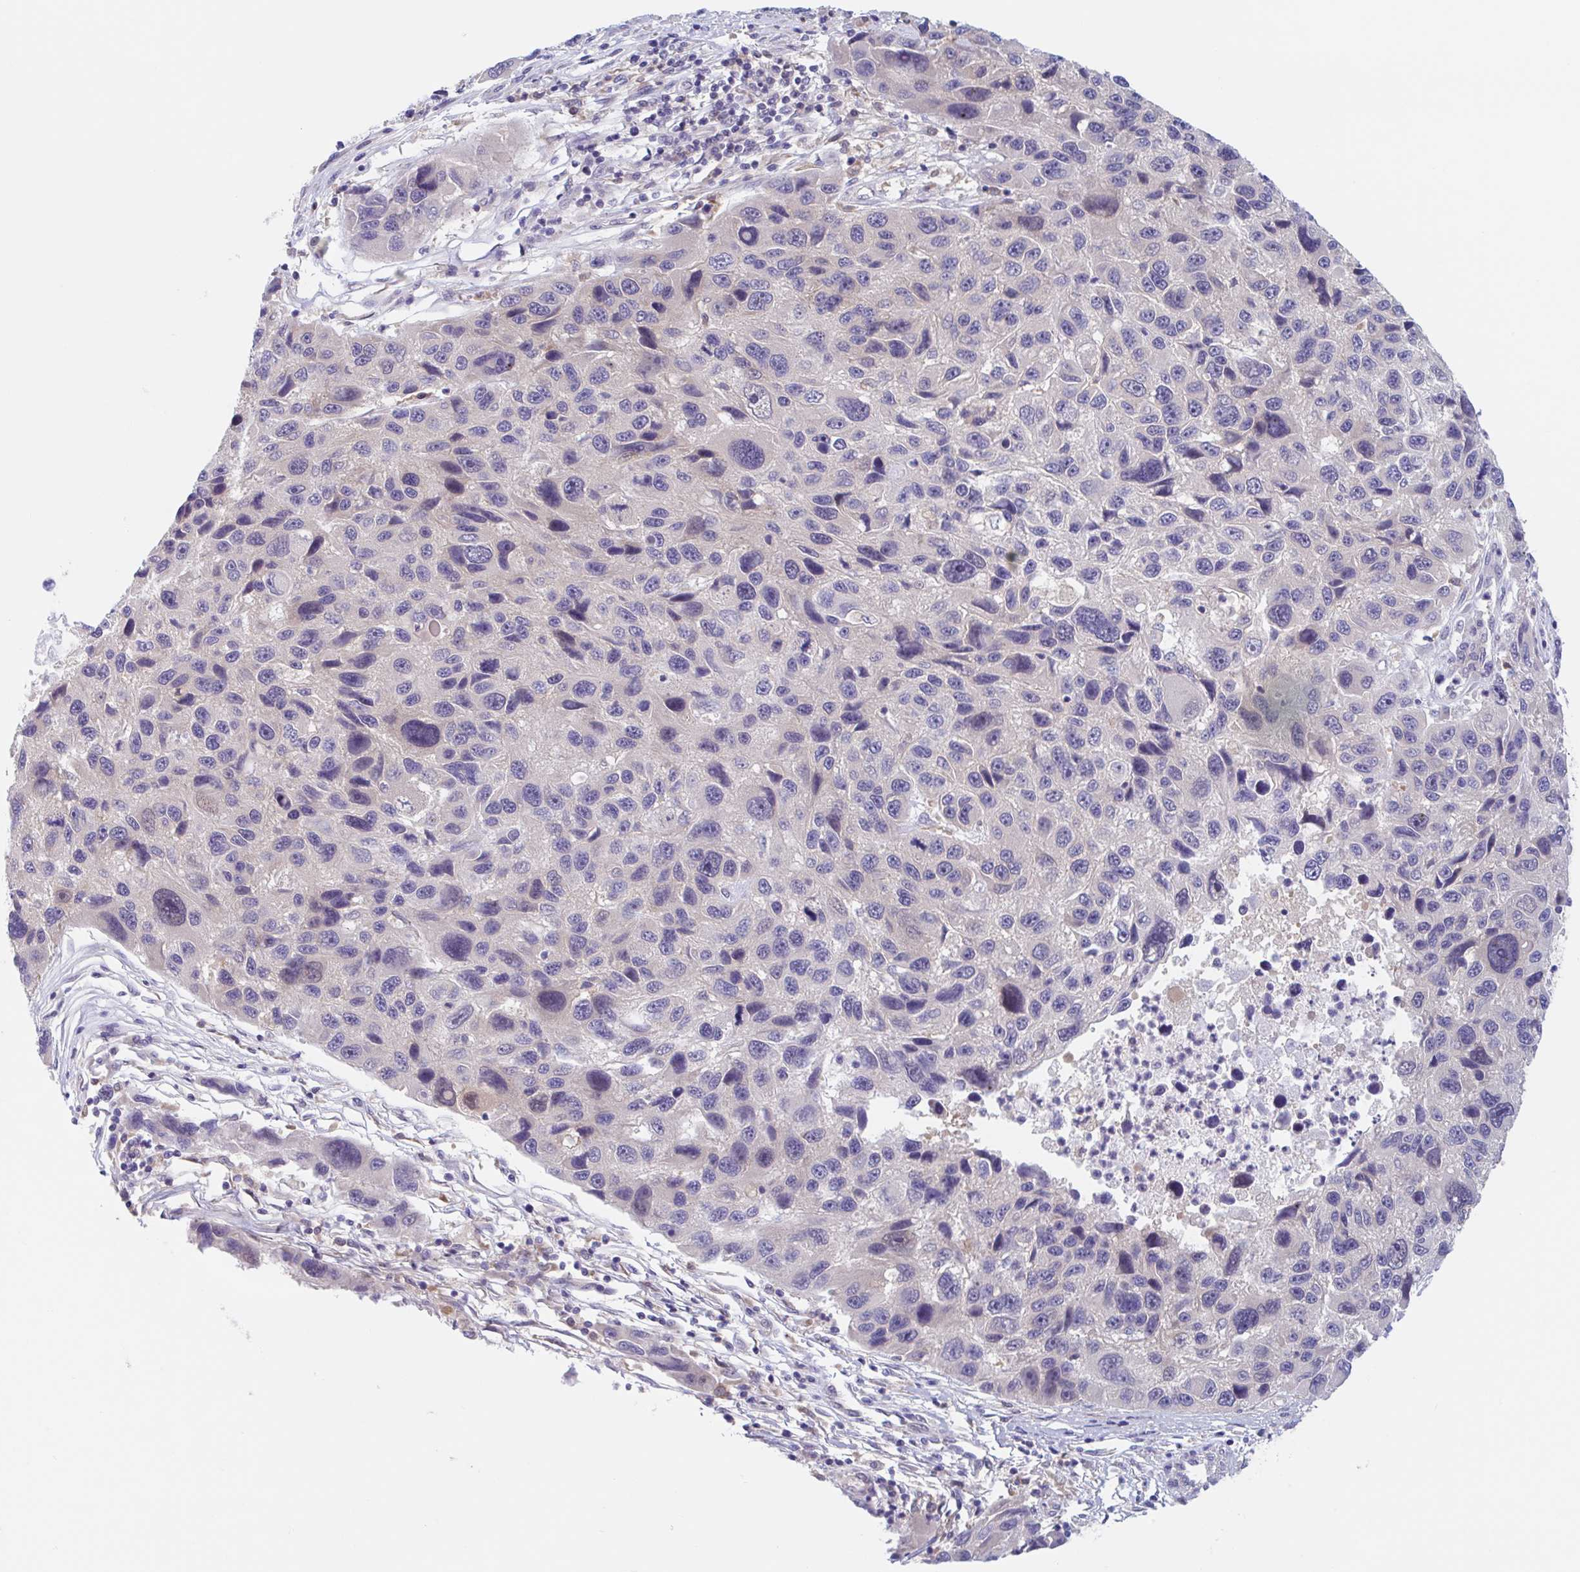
{"staining": {"intensity": "negative", "quantity": "none", "location": "none"}, "tissue": "melanoma", "cell_type": "Tumor cells", "image_type": "cancer", "snomed": [{"axis": "morphology", "description": "Malignant melanoma, NOS"}, {"axis": "topography", "description": "Skin"}], "caption": "DAB (3,3'-diaminobenzidine) immunohistochemical staining of human melanoma exhibits no significant expression in tumor cells. (DAB immunohistochemistry (IHC) visualized using brightfield microscopy, high magnification).", "gene": "TMEM86A", "patient": {"sex": "male", "age": 53}}